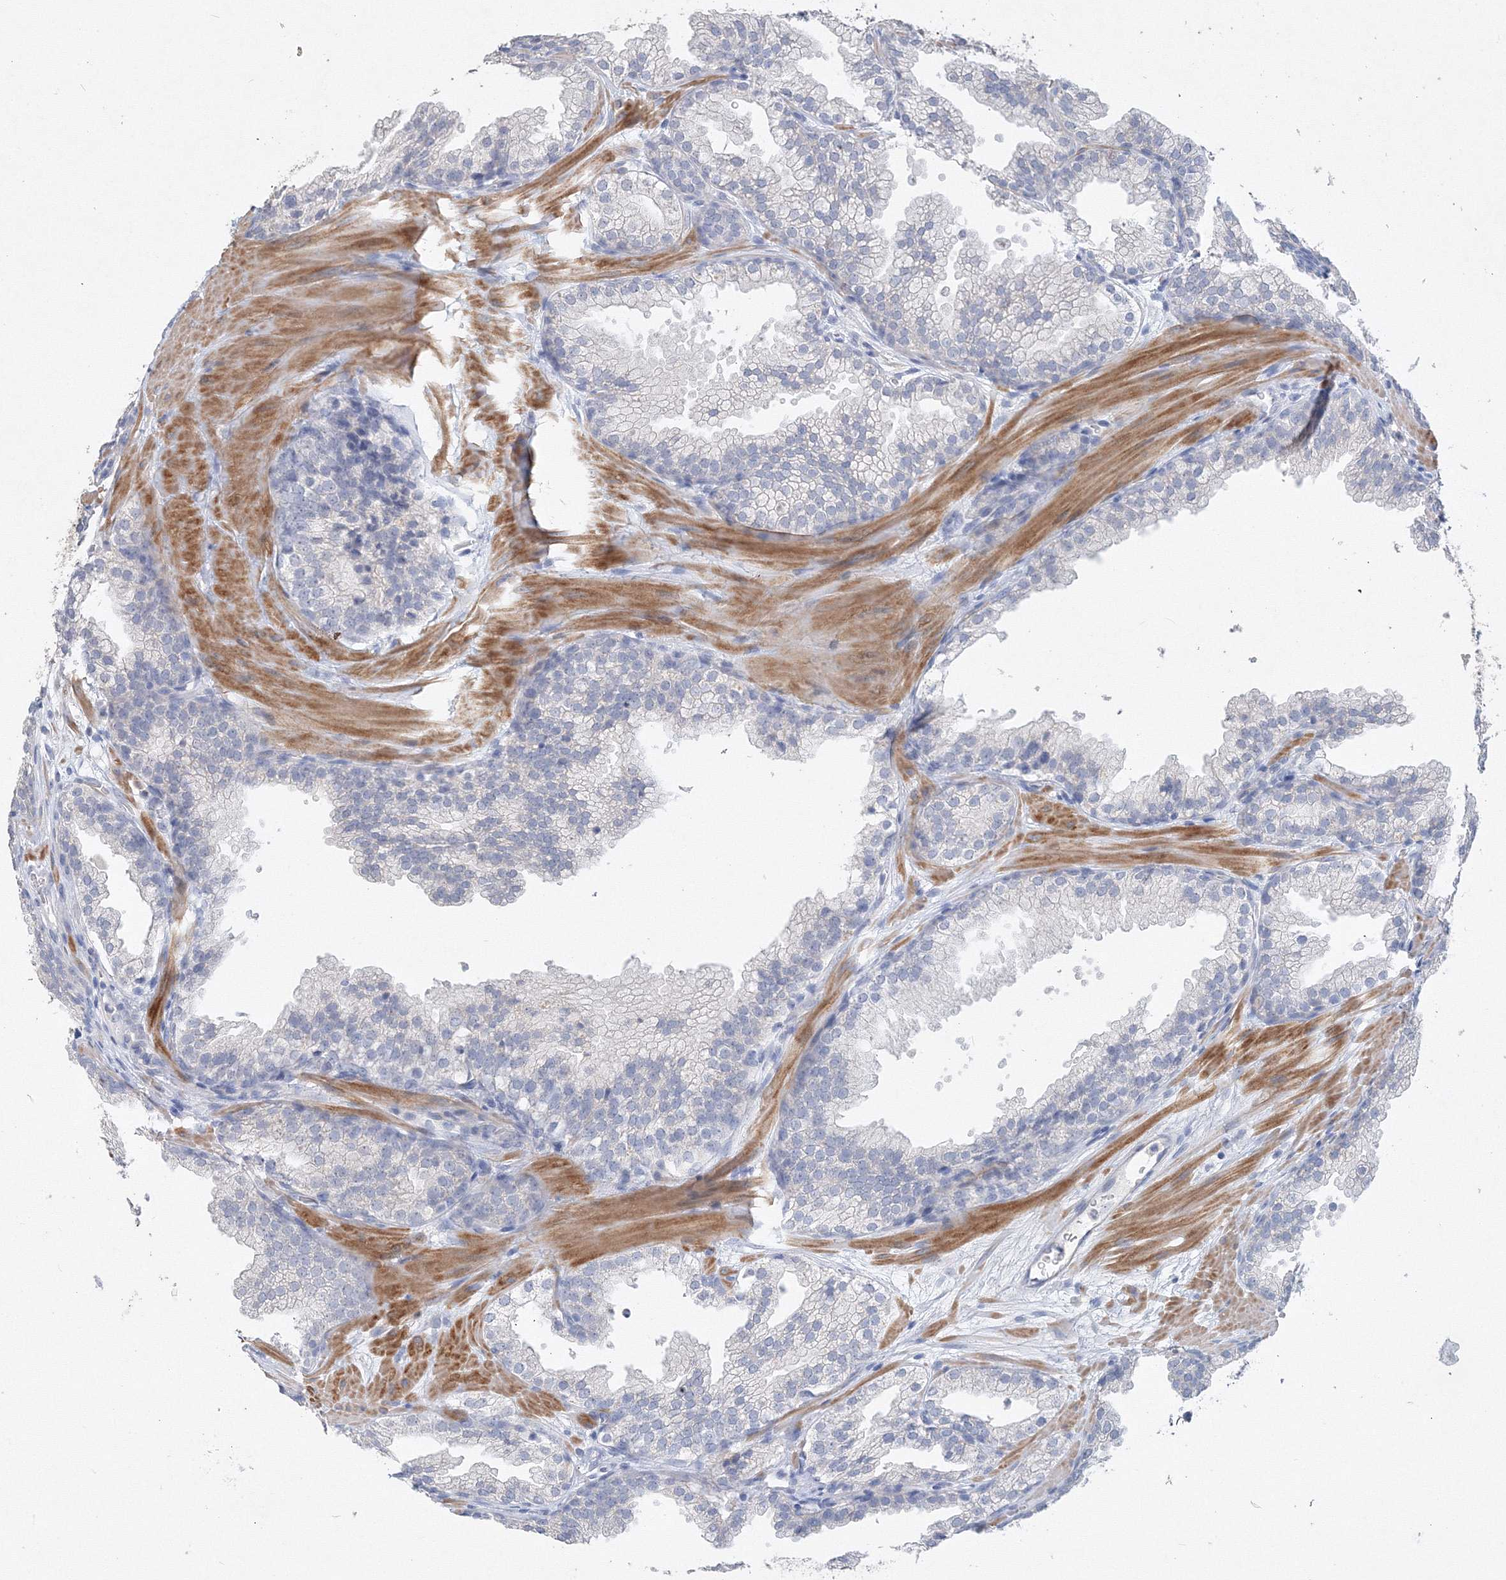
{"staining": {"intensity": "negative", "quantity": "none", "location": "none"}, "tissue": "prostate cancer", "cell_type": "Tumor cells", "image_type": "cancer", "snomed": [{"axis": "morphology", "description": "Adenocarcinoma, High grade"}, {"axis": "topography", "description": "Prostate"}], "caption": "DAB (3,3'-diaminobenzidine) immunohistochemical staining of human prostate cancer (high-grade adenocarcinoma) reveals no significant positivity in tumor cells.", "gene": "OSBPL6", "patient": {"sex": "male", "age": 62}}